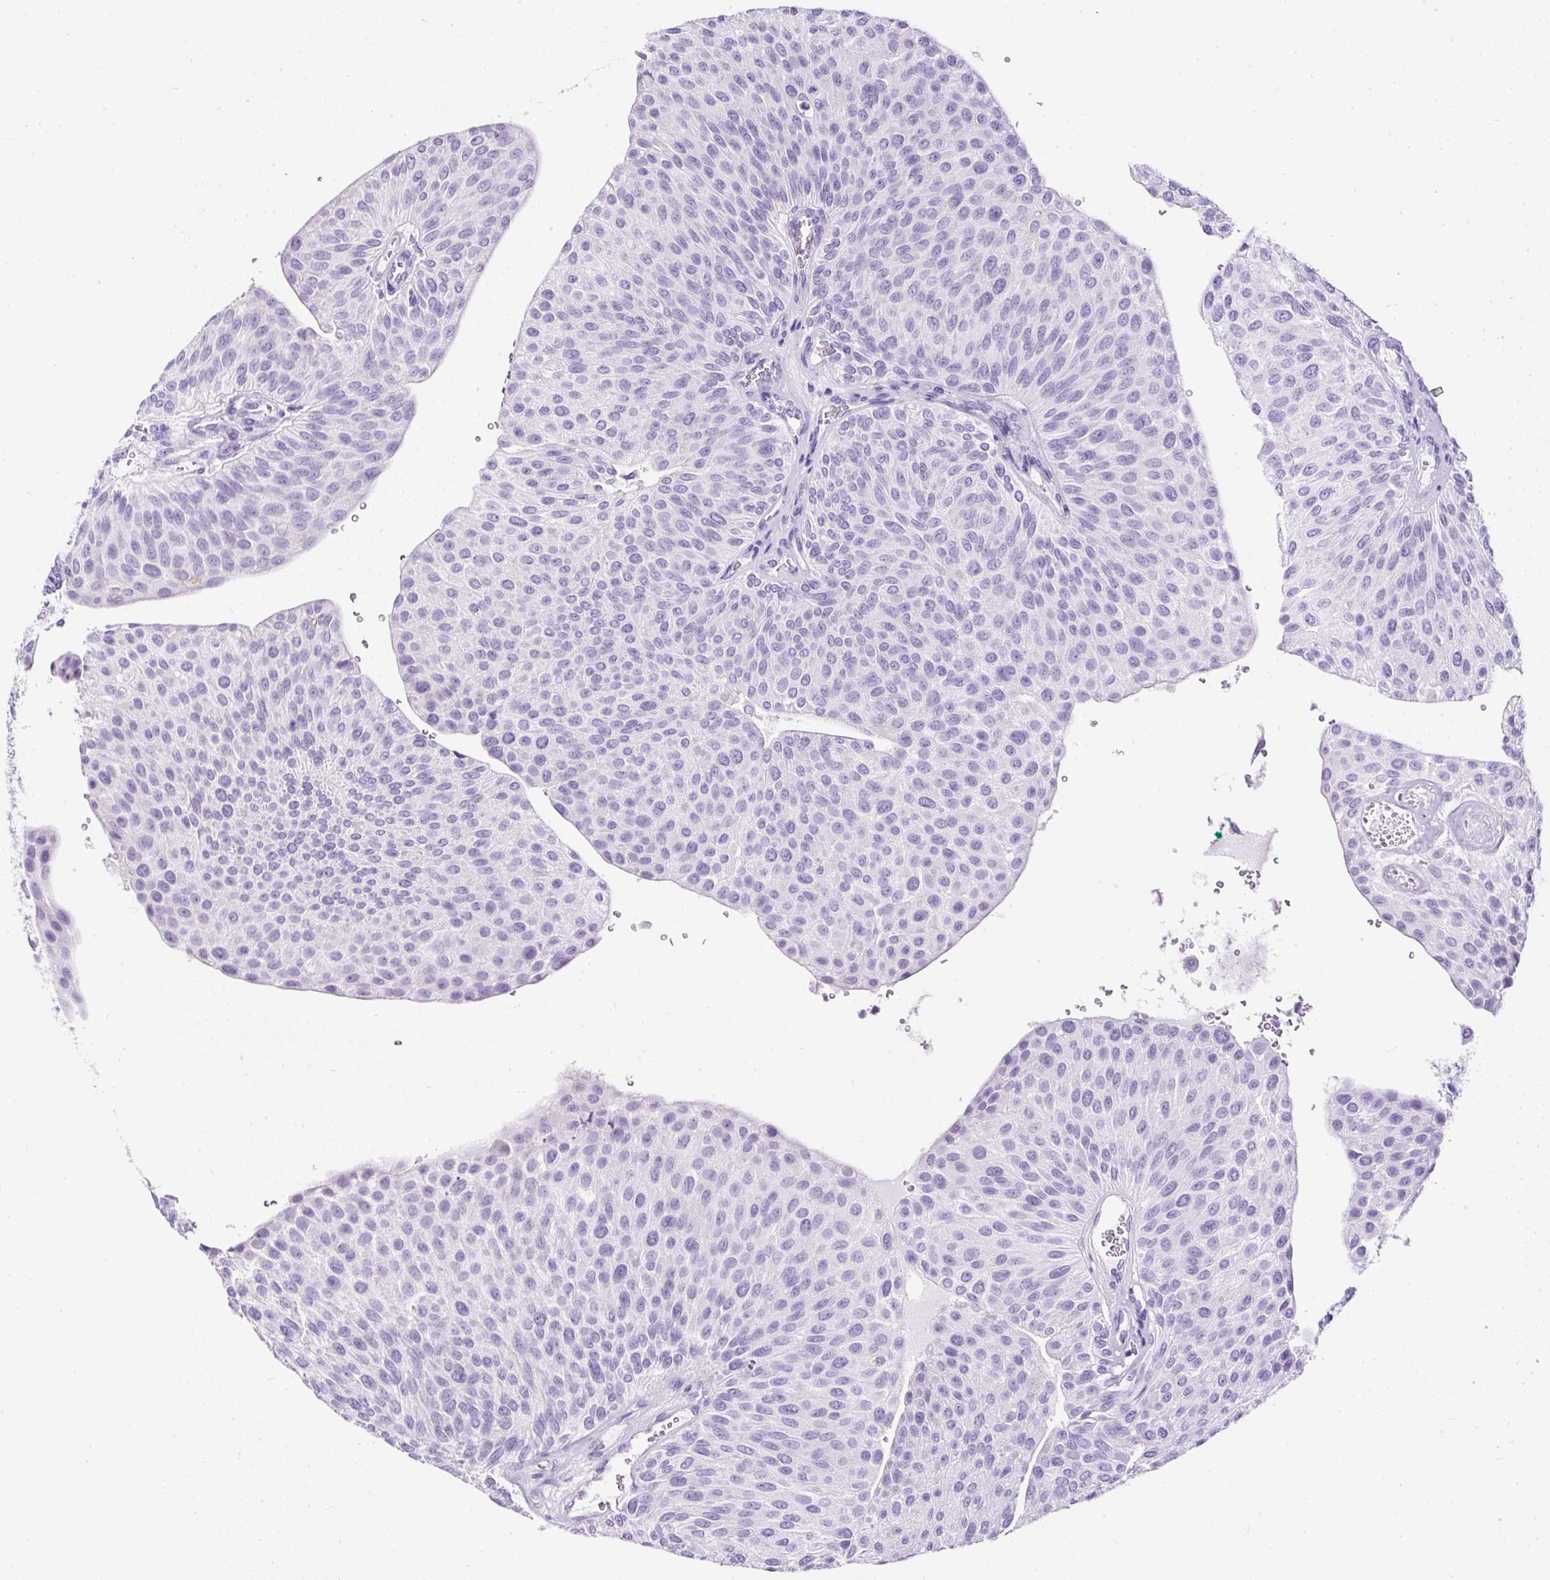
{"staining": {"intensity": "negative", "quantity": "none", "location": "none"}, "tissue": "urothelial cancer", "cell_type": "Tumor cells", "image_type": "cancer", "snomed": [{"axis": "morphology", "description": "Urothelial carcinoma, NOS"}, {"axis": "topography", "description": "Urinary bladder"}], "caption": "A high-resolution image shows IHC staining of transitional cell carcinoma, which shows no significant positivity in tumor cells.", "gene": "NTS", "patient": {"sex": "male", "age": 67}}